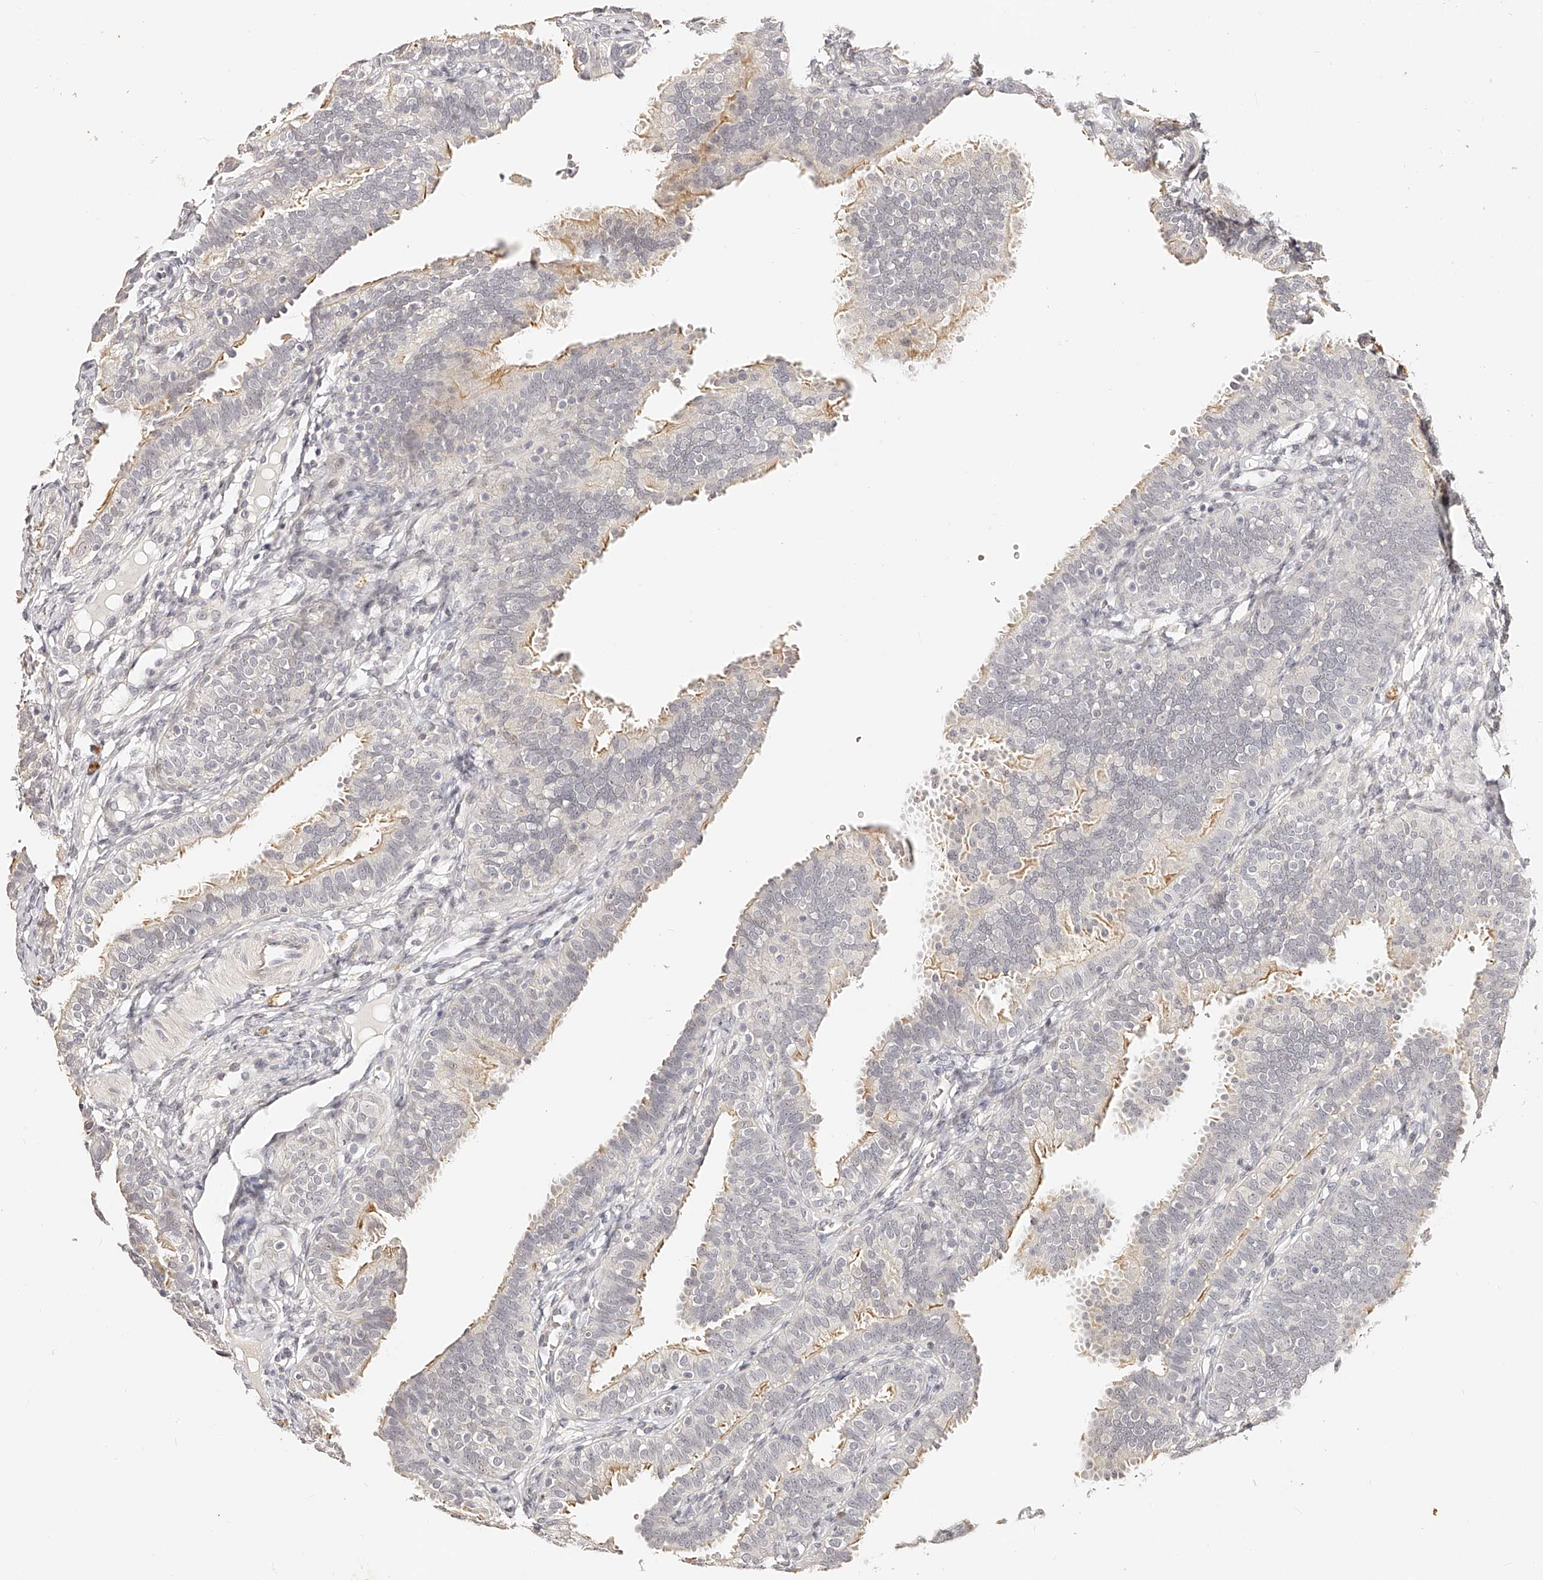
{"staining": {"intensity": "weak", "quantity": "25%-75%", "location": "cytoplasmic/membranous"}, "tissue": "fallopian tube", "cell_type": "Glandular cells", "image_type": "normal", "snomed": [{"axis": "morphology", "description": "Normal tissue, NOS"}, {"axis": "topography", "description": "Fallopian tube"}], "caption": "IHC (DAB (3,3'-diaminobenzidine)) staining of normal human fallopian tube displays weak cytoplasmic/membranous protein staining in about 25%-75% of glandular cells.", "gene": "ZNF789", "patient": {"sex": "female", "age": 35}}